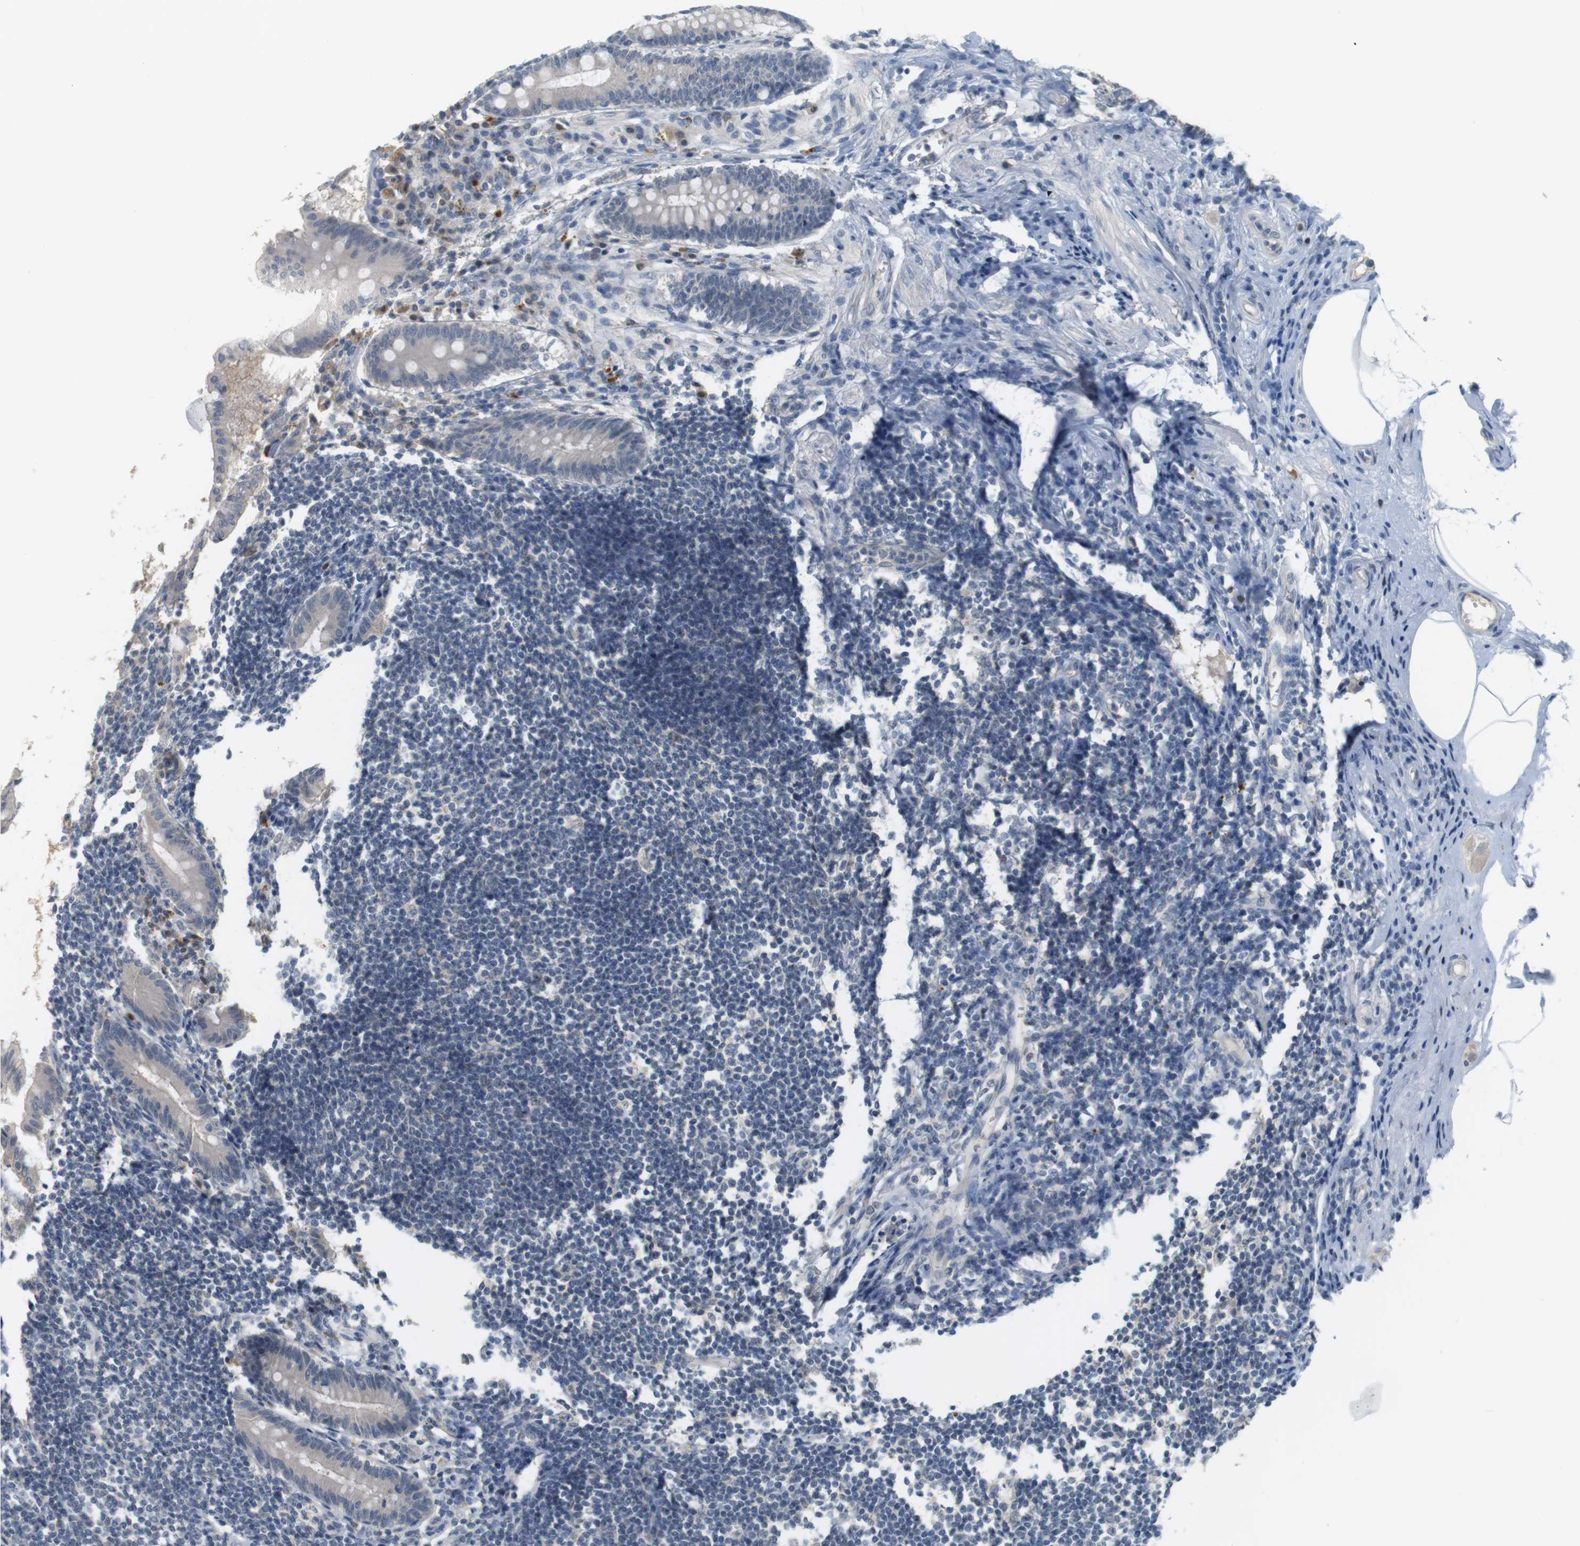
{"staining": {"intensity": "negative", "quantity": "none", "location": "none"}, "tissue": "appendix", "cell_type": "Glandular cells", "image_type": "normal", "snomed": [{"axis": "morphology", "description": "Normal tissue, NOS"}, {"axis": "topography", "description": "Appendix"}], "caption": "Immunohistochemical staining of normal human appendix displays no significant staining in glandular cells. (DAB IHC, high magnification).", "gene": "CREB3L2", "patient": {"sex": "female", "age": 50}}